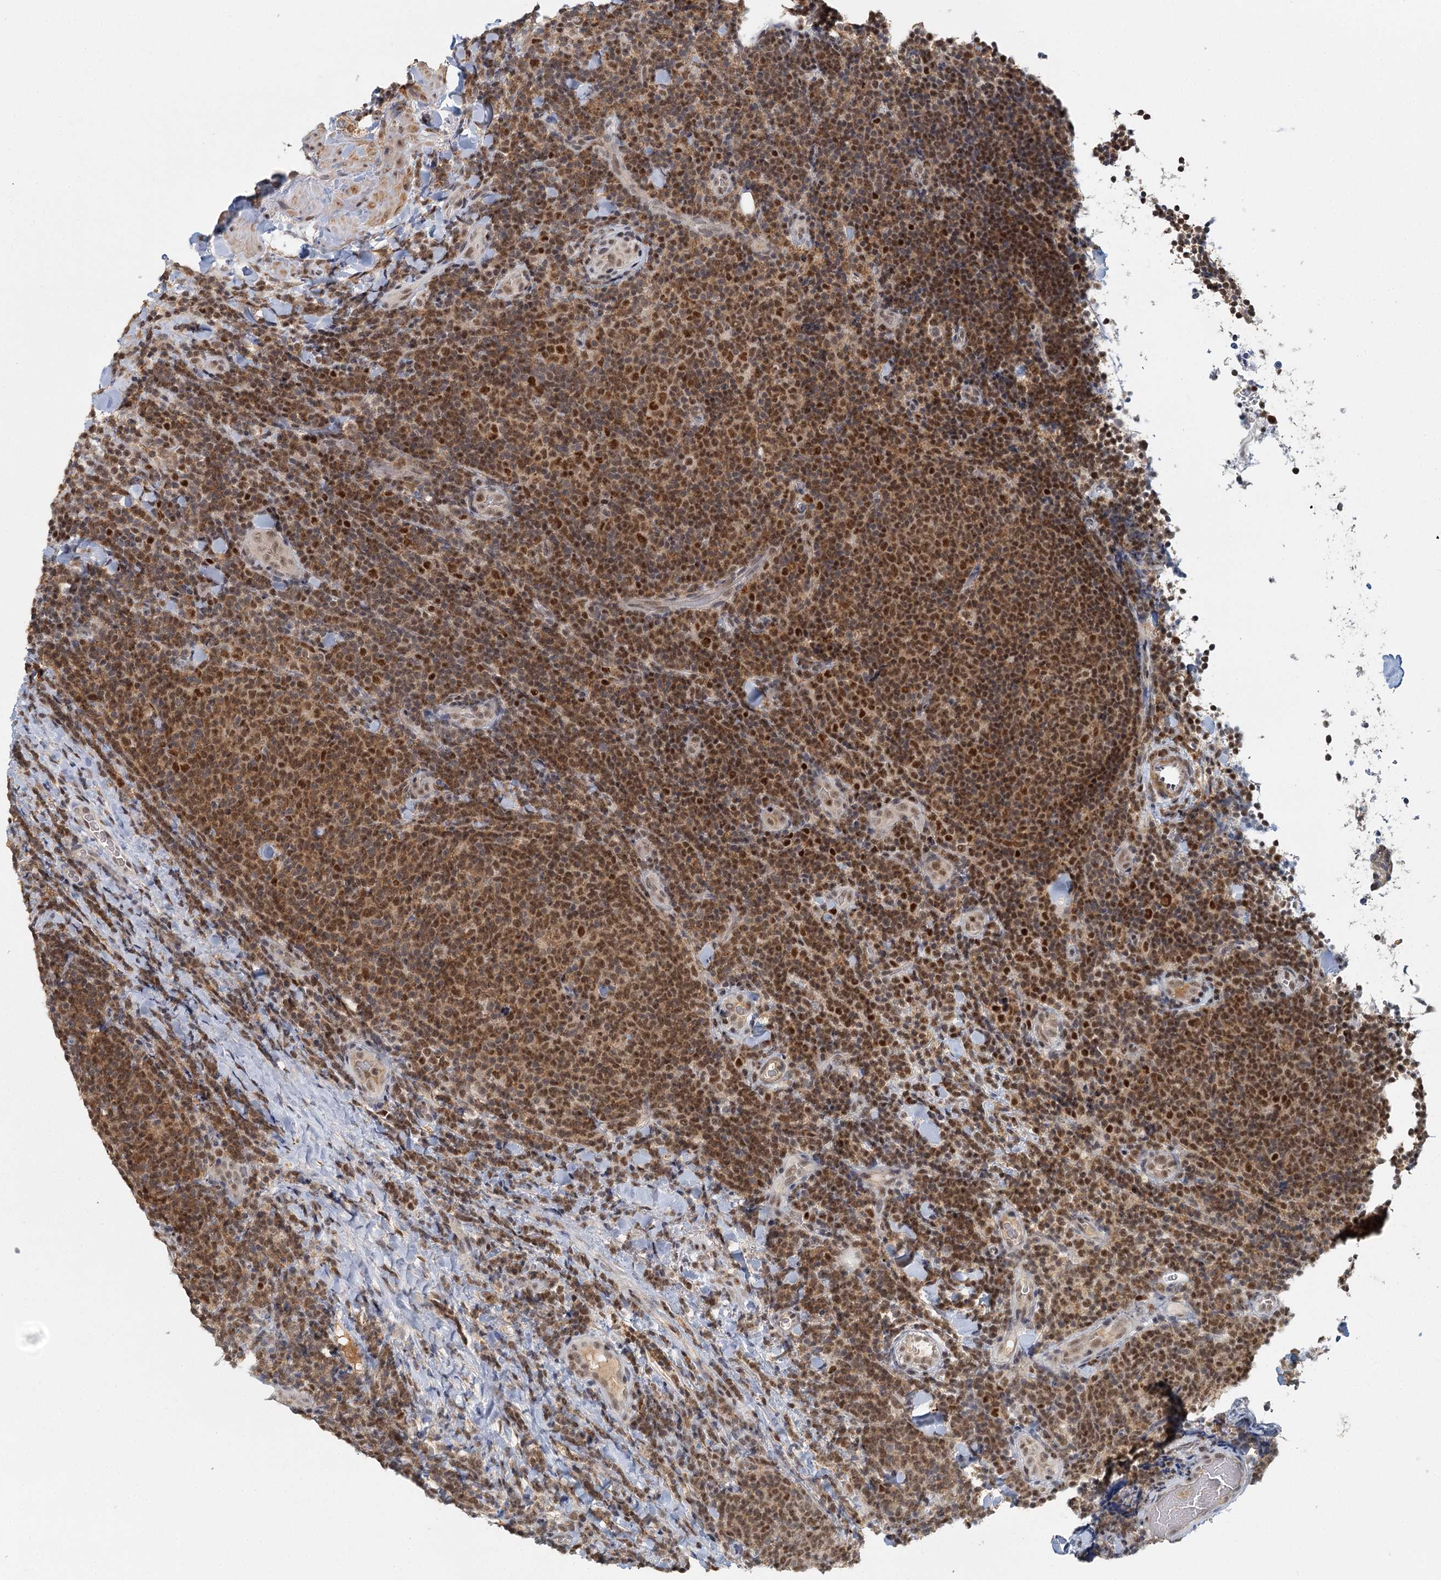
{"staining": {"intensity": "moderate", "quantity": ">75%", "location": "cytoplasmic/membranous,nuclear"}, "tissue": "lymphoma", "cell_type": "Tumor cells", "image_type": "cancer", "snomed": [{"axis": "morphology", "description": "Malignant lymphoma, non-Hodgkin's type, Low grade"}, {"axis": "topography", "description": "Lymph node"}], "caption": "High-magnification brightfield microscopy of lymphoma stained with DAB (brown) and counterstained with hematoxylin (blue). tumor cells exhibit moderate cytoplasmic/membranous and nuclear staining is appreciated in about>75% of cells.", "gene": "GPATCH11", "patient": {"sex": "male", "age": 66}}